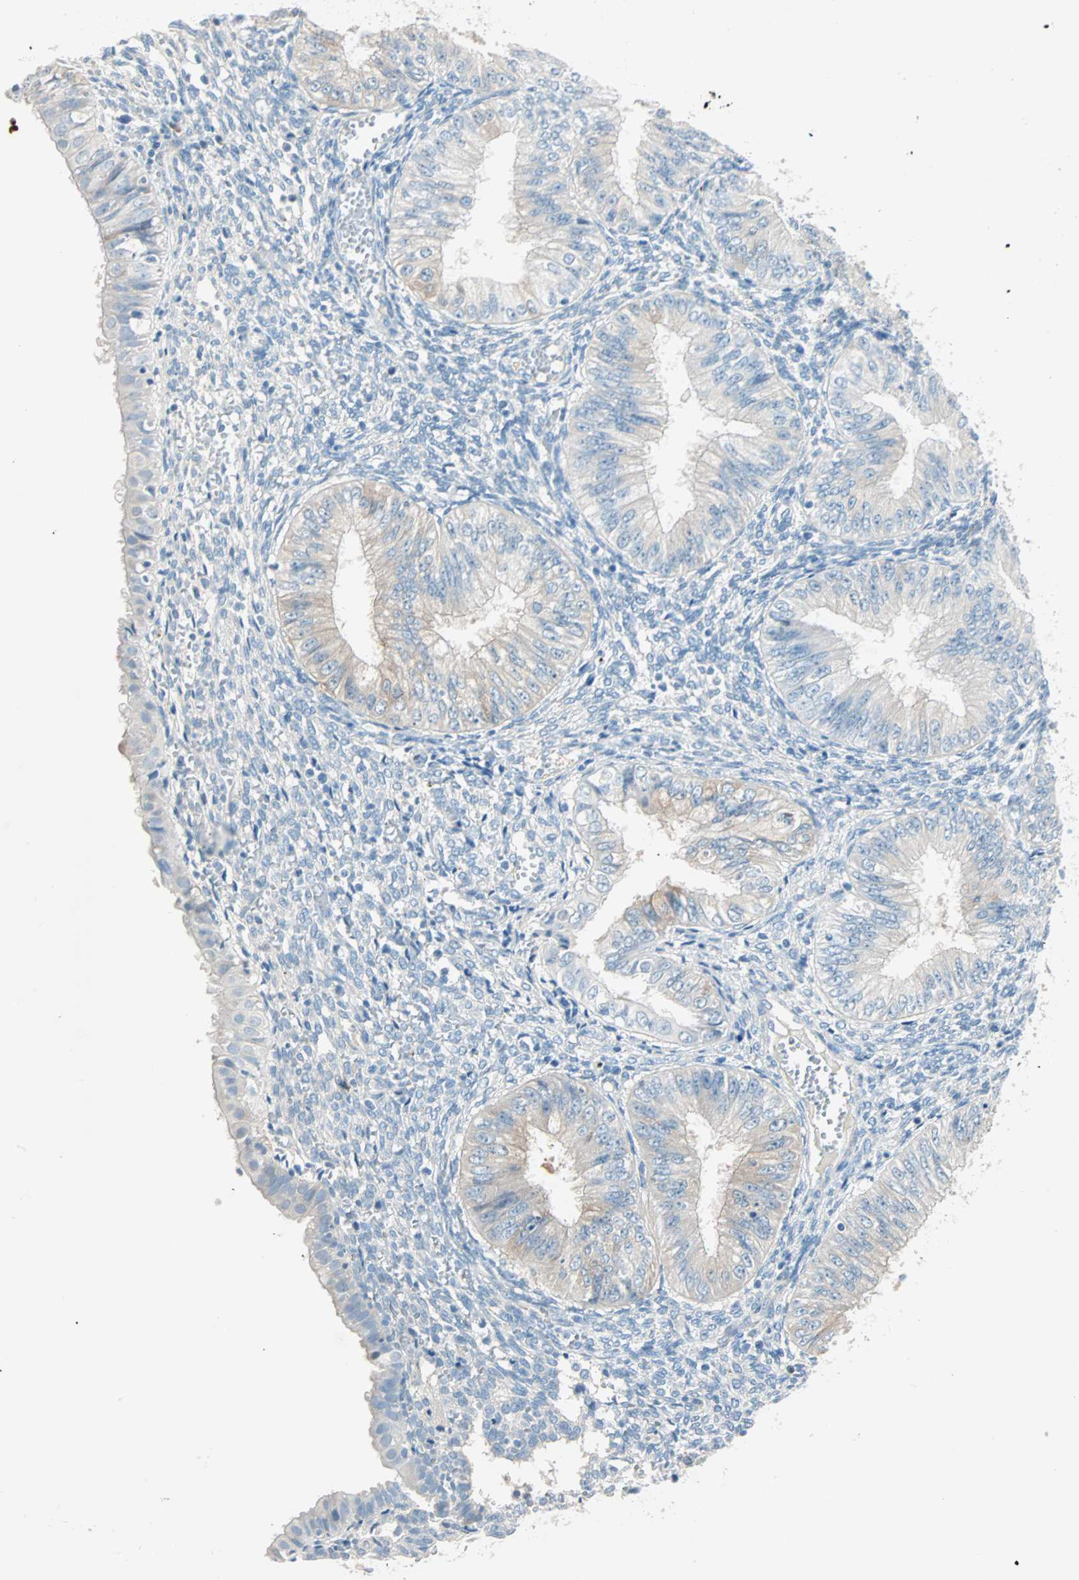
{"staining": {"intensity": "weak", "quantity": "<25%", "location": "cytoplasmic/membranous"}, "tissue": "endometrial cancer", "cell_type": "Tumor cells", "image_type": "cancer", "snomed": [{"axis": "morphology", "description": "Normal tissue, NOS"}, {"axis": "morphology", "description": "Adenocarcinoma, NOS"}, {"axis": "topography", "description": "Endometrium"}], "caption": "A photomicrograph of endometrial cancer (adenocarcinoma) stained for a protein reveals no brown staining in tumor cells.", "gene": "ATF6", "patient": {"sex": "female", "age": 53}}